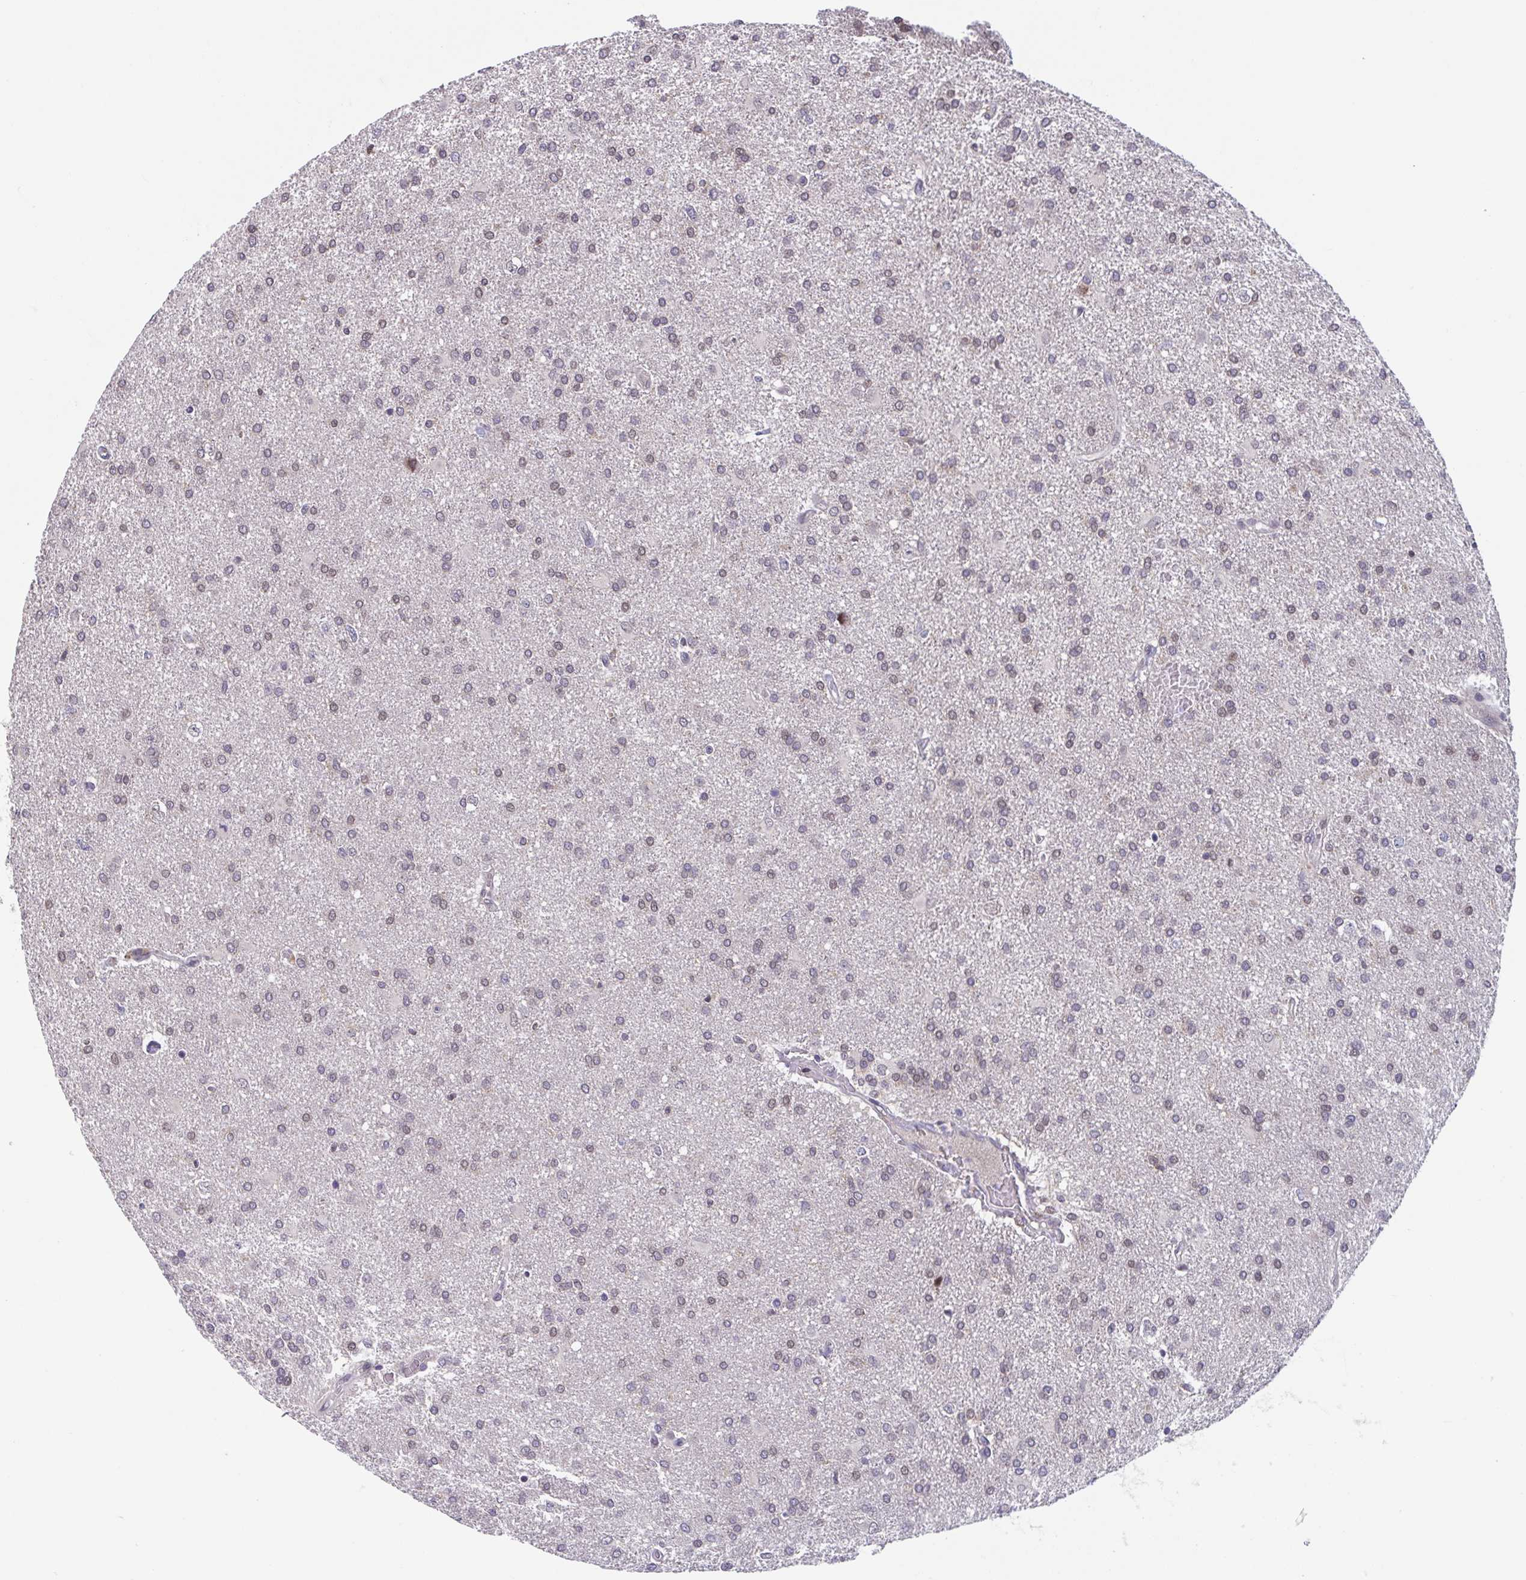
{"staining": {"intensity": "weak", "quantity": "<25%", "location": "nuclear"}, "tissue": "glioma", "cell_type": "Tumor cells", "image_type": "cancer", "snomed": [{"axis": "morphology", "description": "Glioma, malignant, High grade"}, {"axis": "topography", "description": "Brain"}], "caption": "High magnification brightfield microscopy of malignant high-grade glioma stained with DAB (3,3'-diaminobenzidine) (brown) and counterstained with hematoxylin (blue): tumor cells show no significant expression. (DAB (3,3'-diaminobenzidine) immunohistochemistry (IHC), high magnification).", "gene": "RIOK1", "patient": {"sex": "male", "age": 68}}